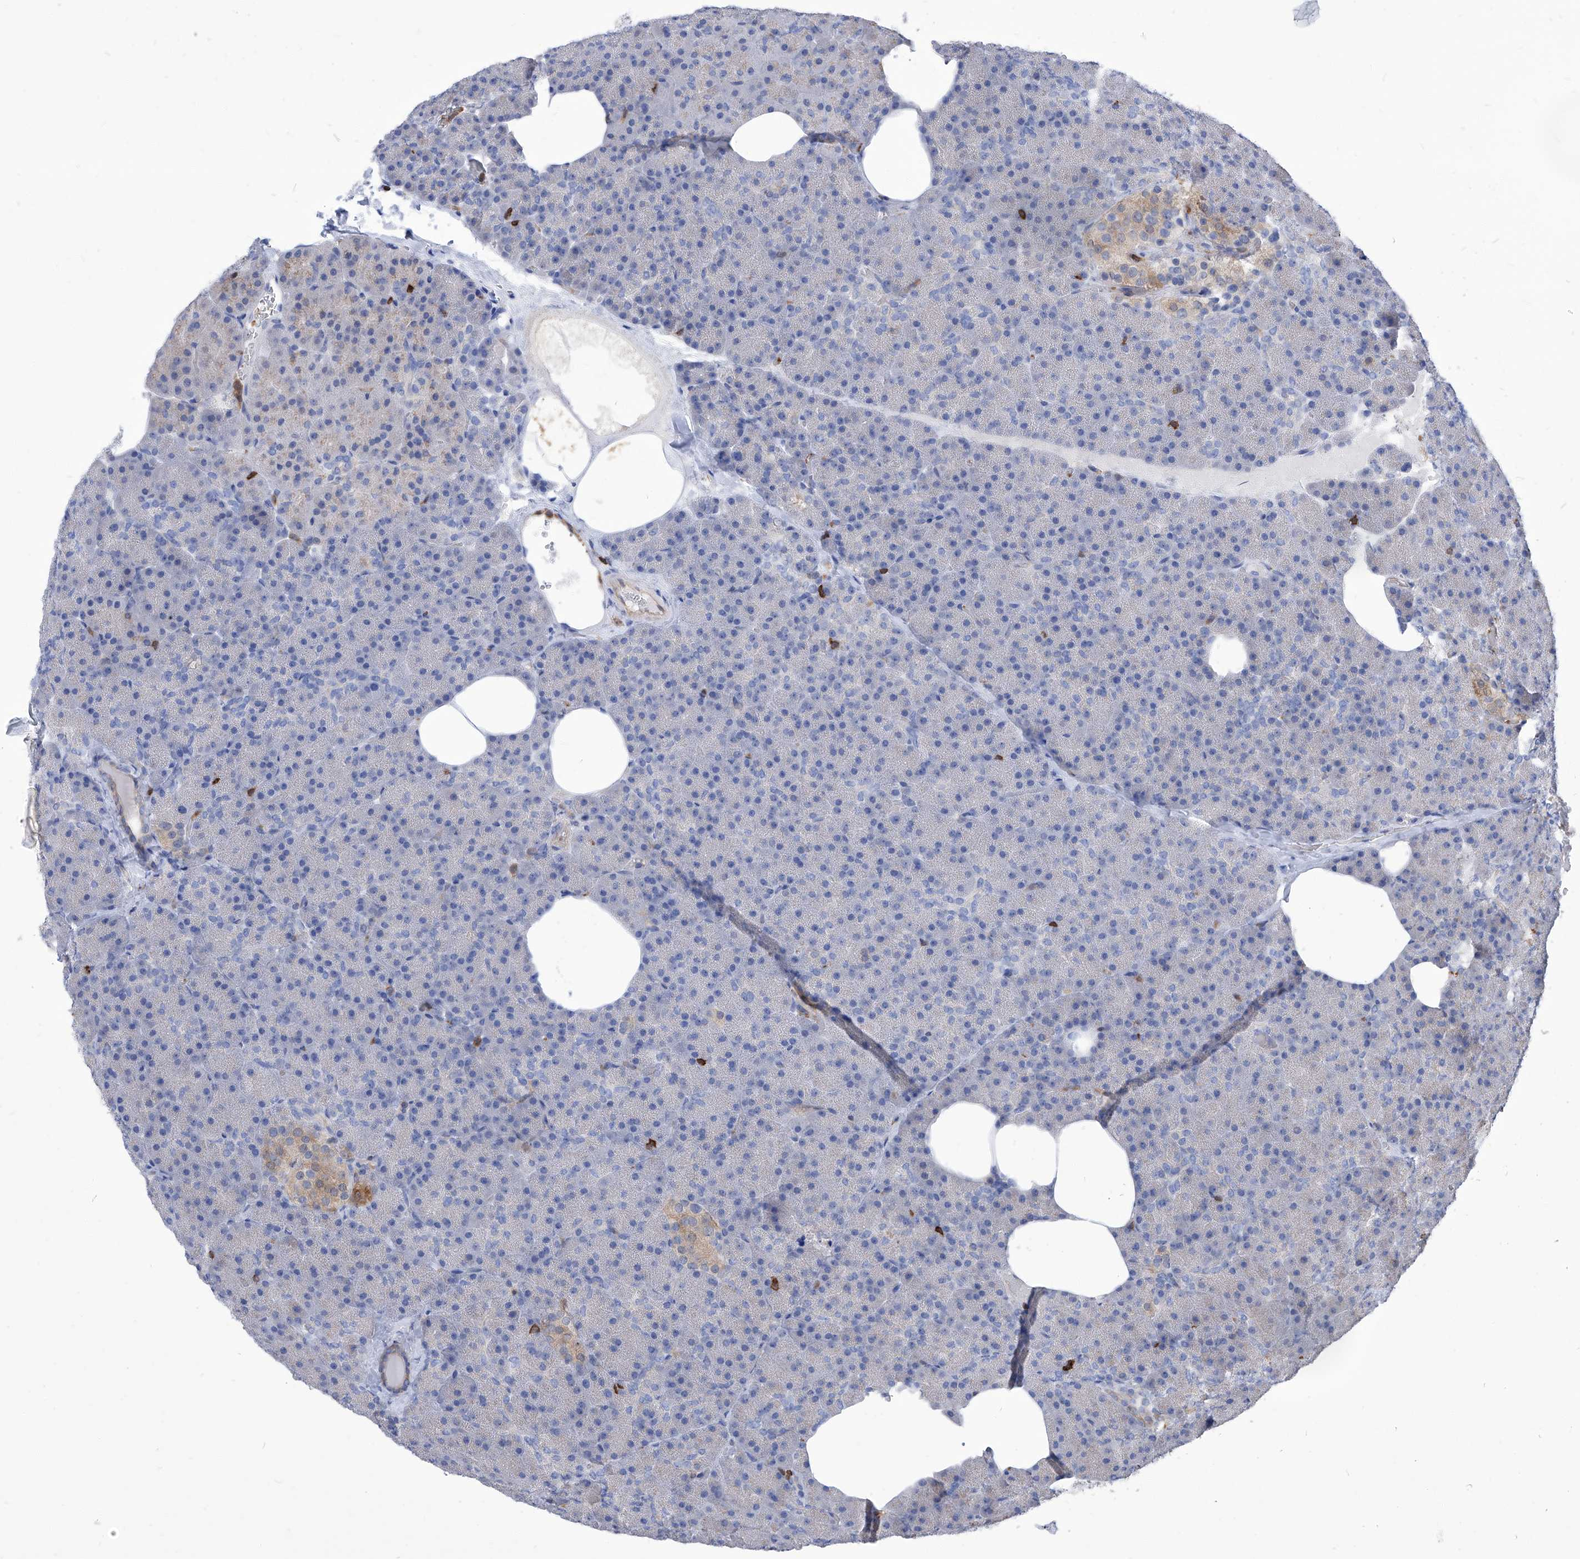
{"staining": {"intensity": "weak", "quantity": "<25%", "location": "cytoplasmic/membranous"}, "tissue": "pancreas", "cell_type": "Exocrine glandular cells", "image_type": "normal", "snomed": [{"axis": "morphology", "description": "Normal tissue, NOS"}, {"axis": "morphology", "description": "Carcinoid, malignant, NOS"}, {"axis": "topography", "description": "Pancreas"}], "caption": "Exocrine glandular cells show no significant protein staining in normal pancreas. (Brightfield microscopy of DAB immunohistochemistry at high magnification).", "gene": "ABRACL", "patient": {"sex": "female", "age": 35}}